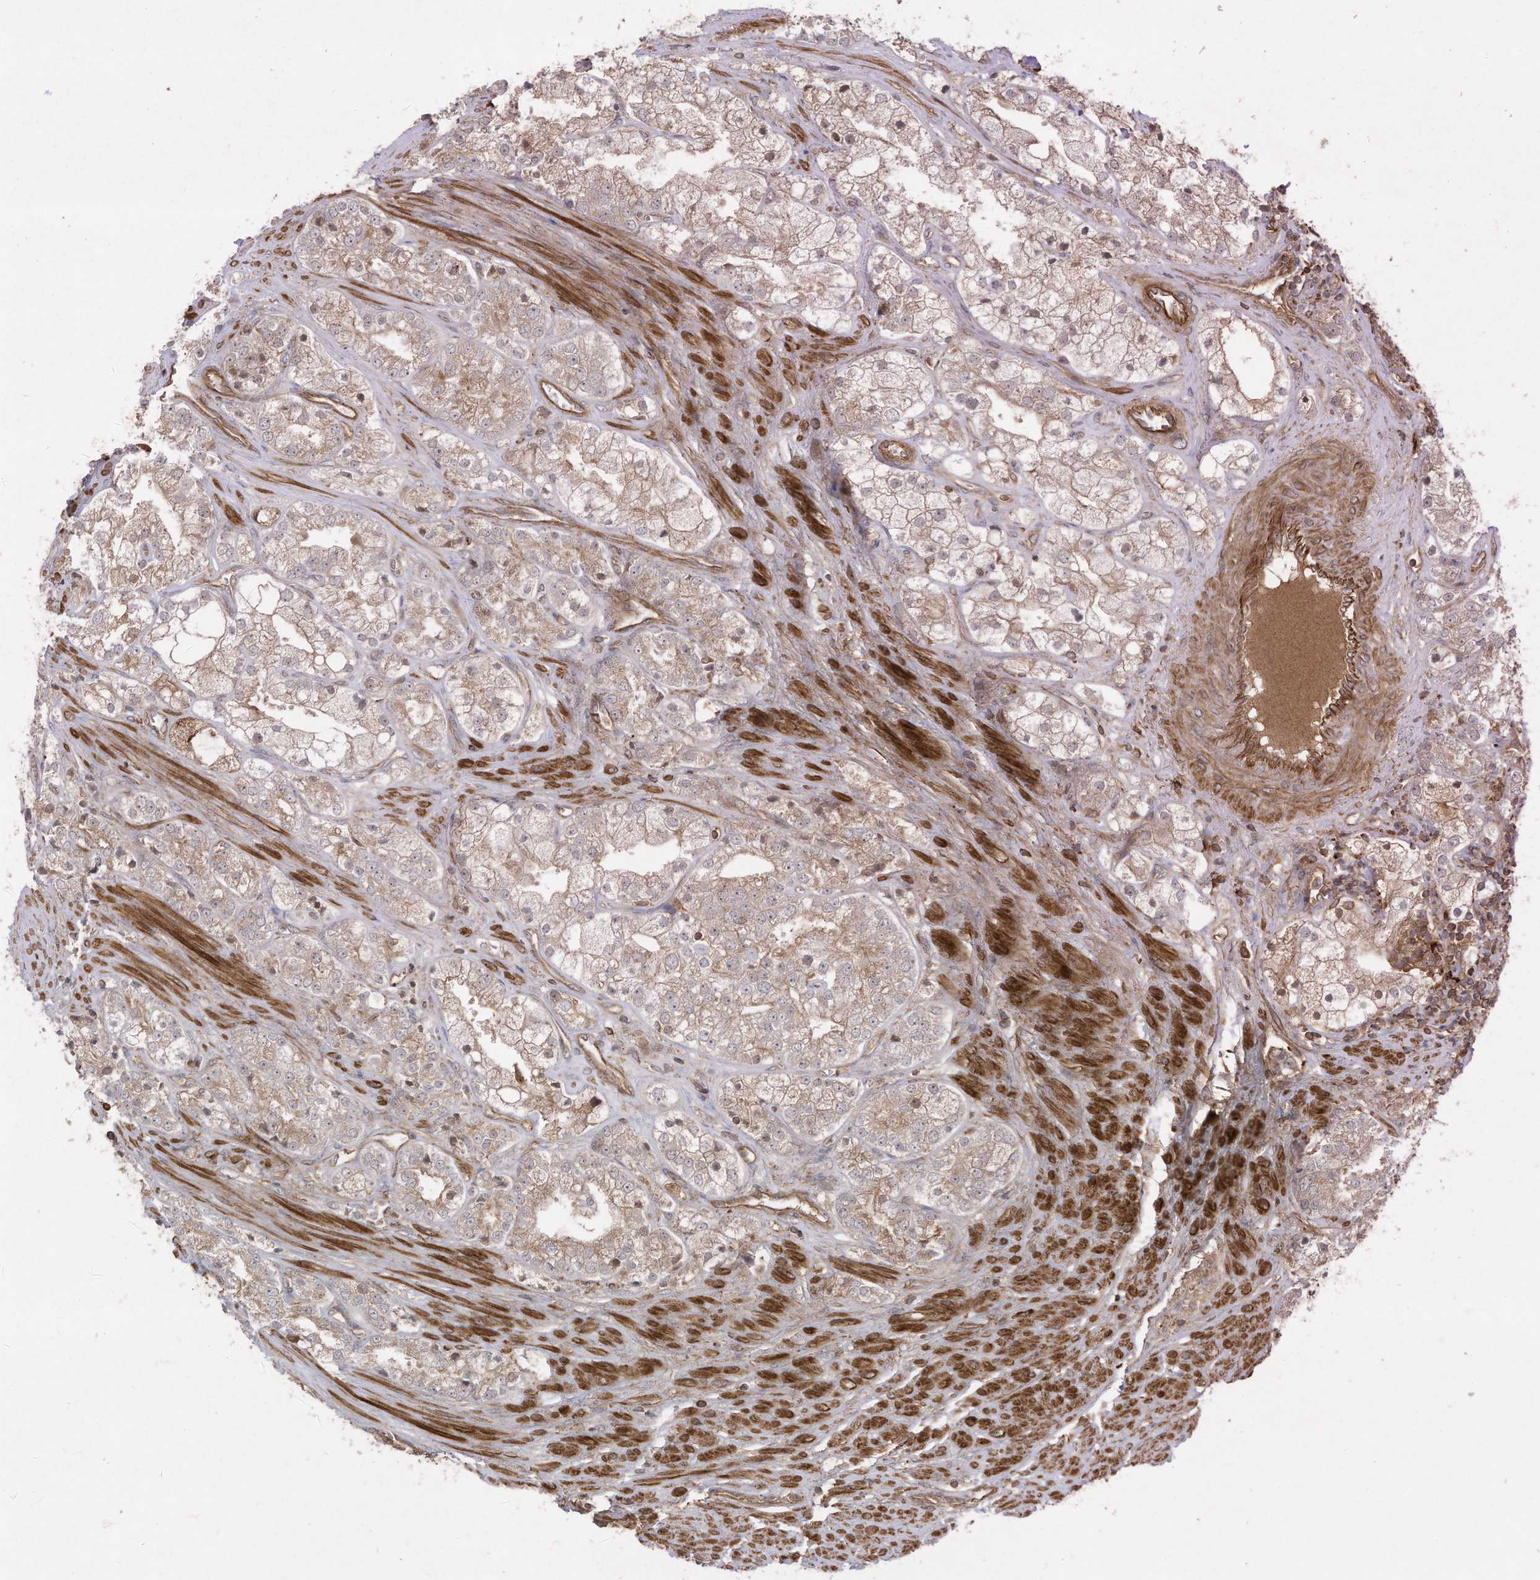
{"staining": {"intensity": "moderate", "quantity": "25%-75%", "location": "cytoplasmic/membranous"}, "tissue": "prostate cancer", "cell_type": "Tumor cells", "image_type": "cancer", "snomed": [{"axis": "morphology", "description": "Adenocarcinoma, High grade"}, {"axis": "topography", "description": "Prostate"}], "caption": "IHC micrograph of human prostate cancer stained for a protein (brown), which shows medium levels of moderate cytoplasmic/membranous expression in approximately 25%-75% of tumor cells.", "gene": "DDIT4", "patient": {"sex": "male", "age": 50}}